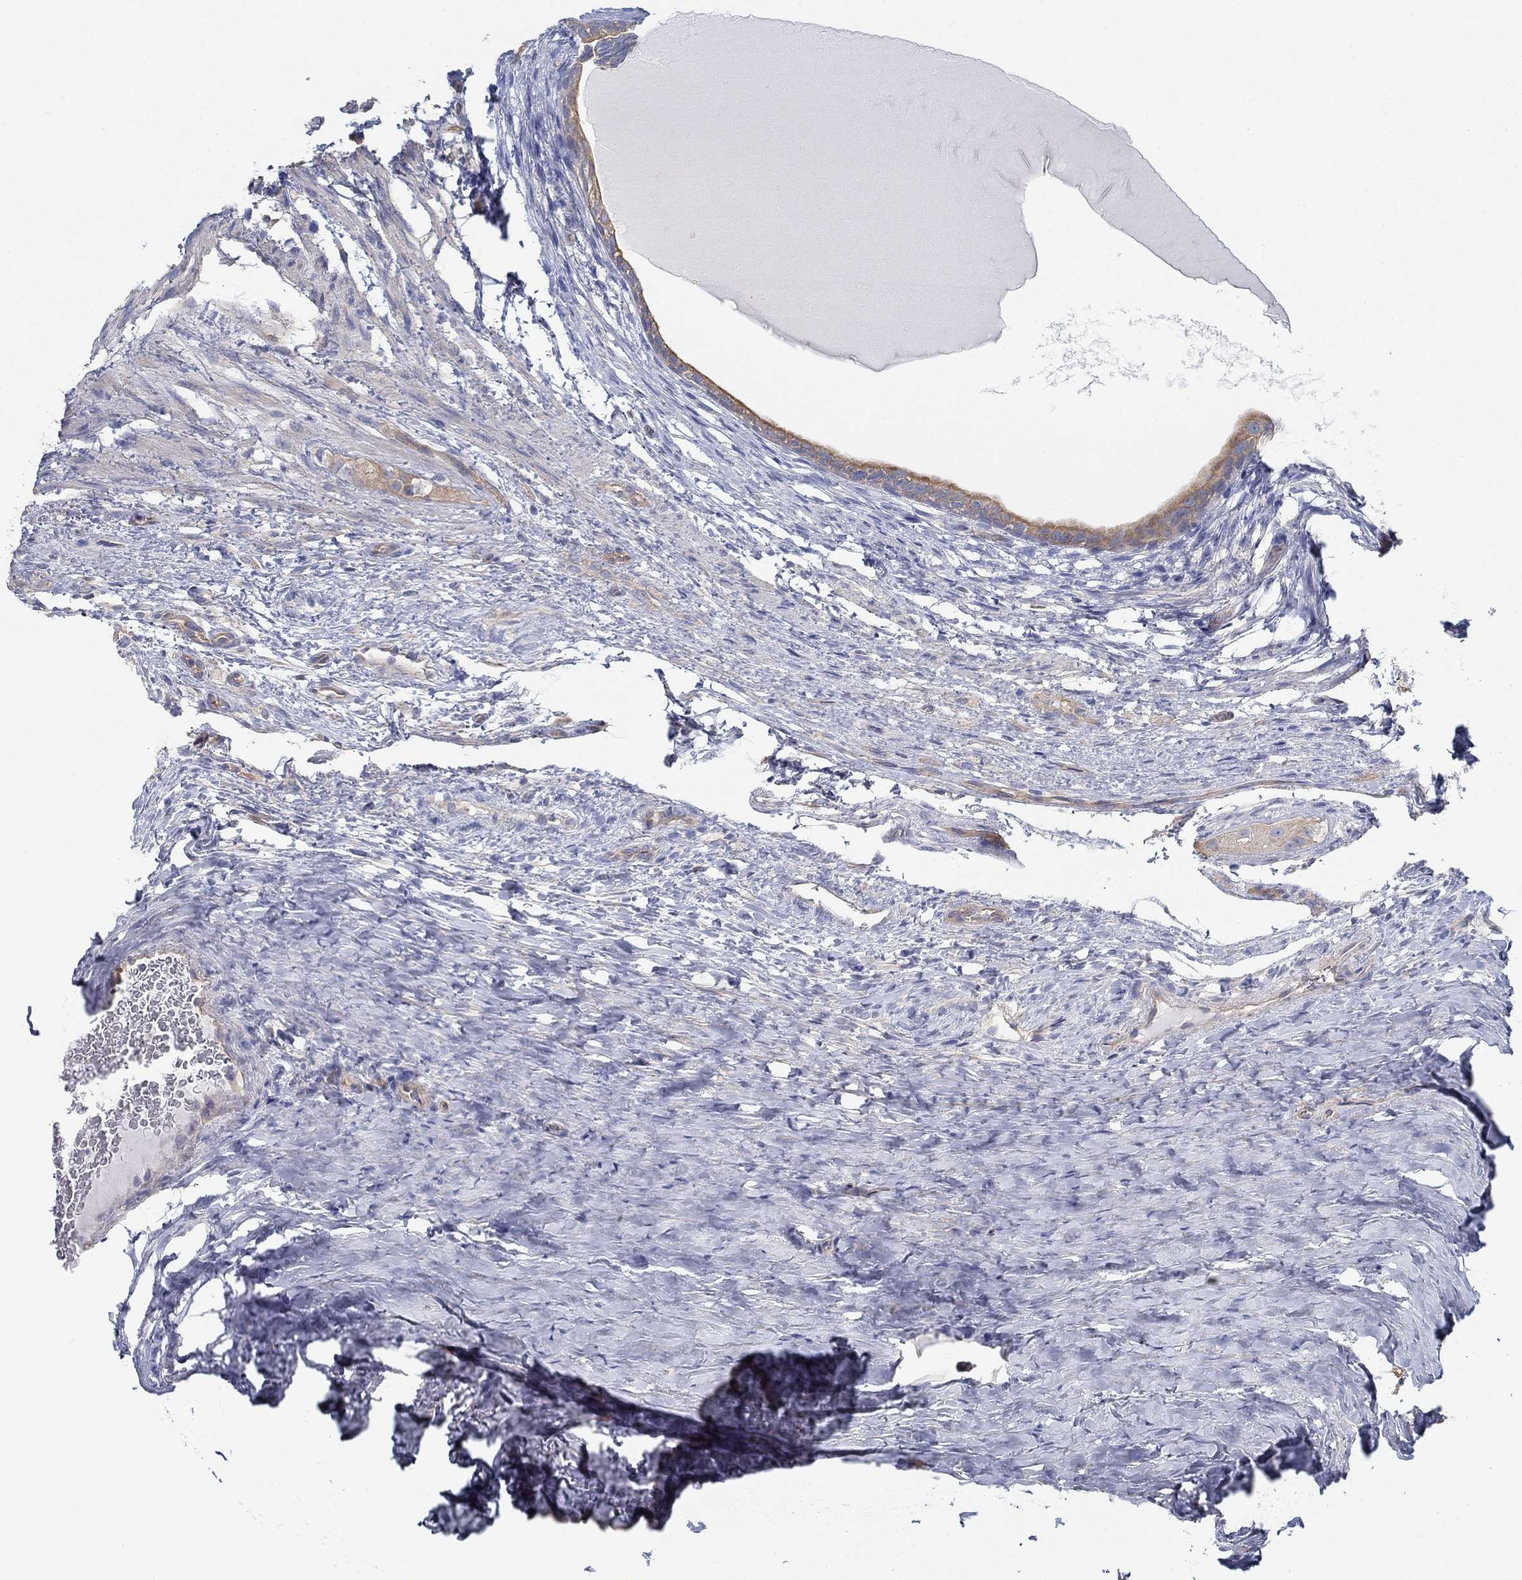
{"staining": {"intensity": "moderate", "quantity": "<25%", "location": "cytoplasmic/membranous"}, "tissue": "testis cancer", "cell_type": "Tumor cells", "image_type": "cancer", "snomed": [{"axis": "morphology", "description": "Carcinoma, Embryonal, NOS"}, {"axis": "topography", "description": "Testis"}], "caption": "Testis cancer stained with IHC shows moderate cytoplasmic/membranous positivity in approximately <25% of tumor cells. The staining is performed using DAB brown chromogen to label protein expression. The nuclei are counter-stained blue using hematoxylin.", "gene": "BBOF1", "patient": {"sex": "male", "age": 24}}